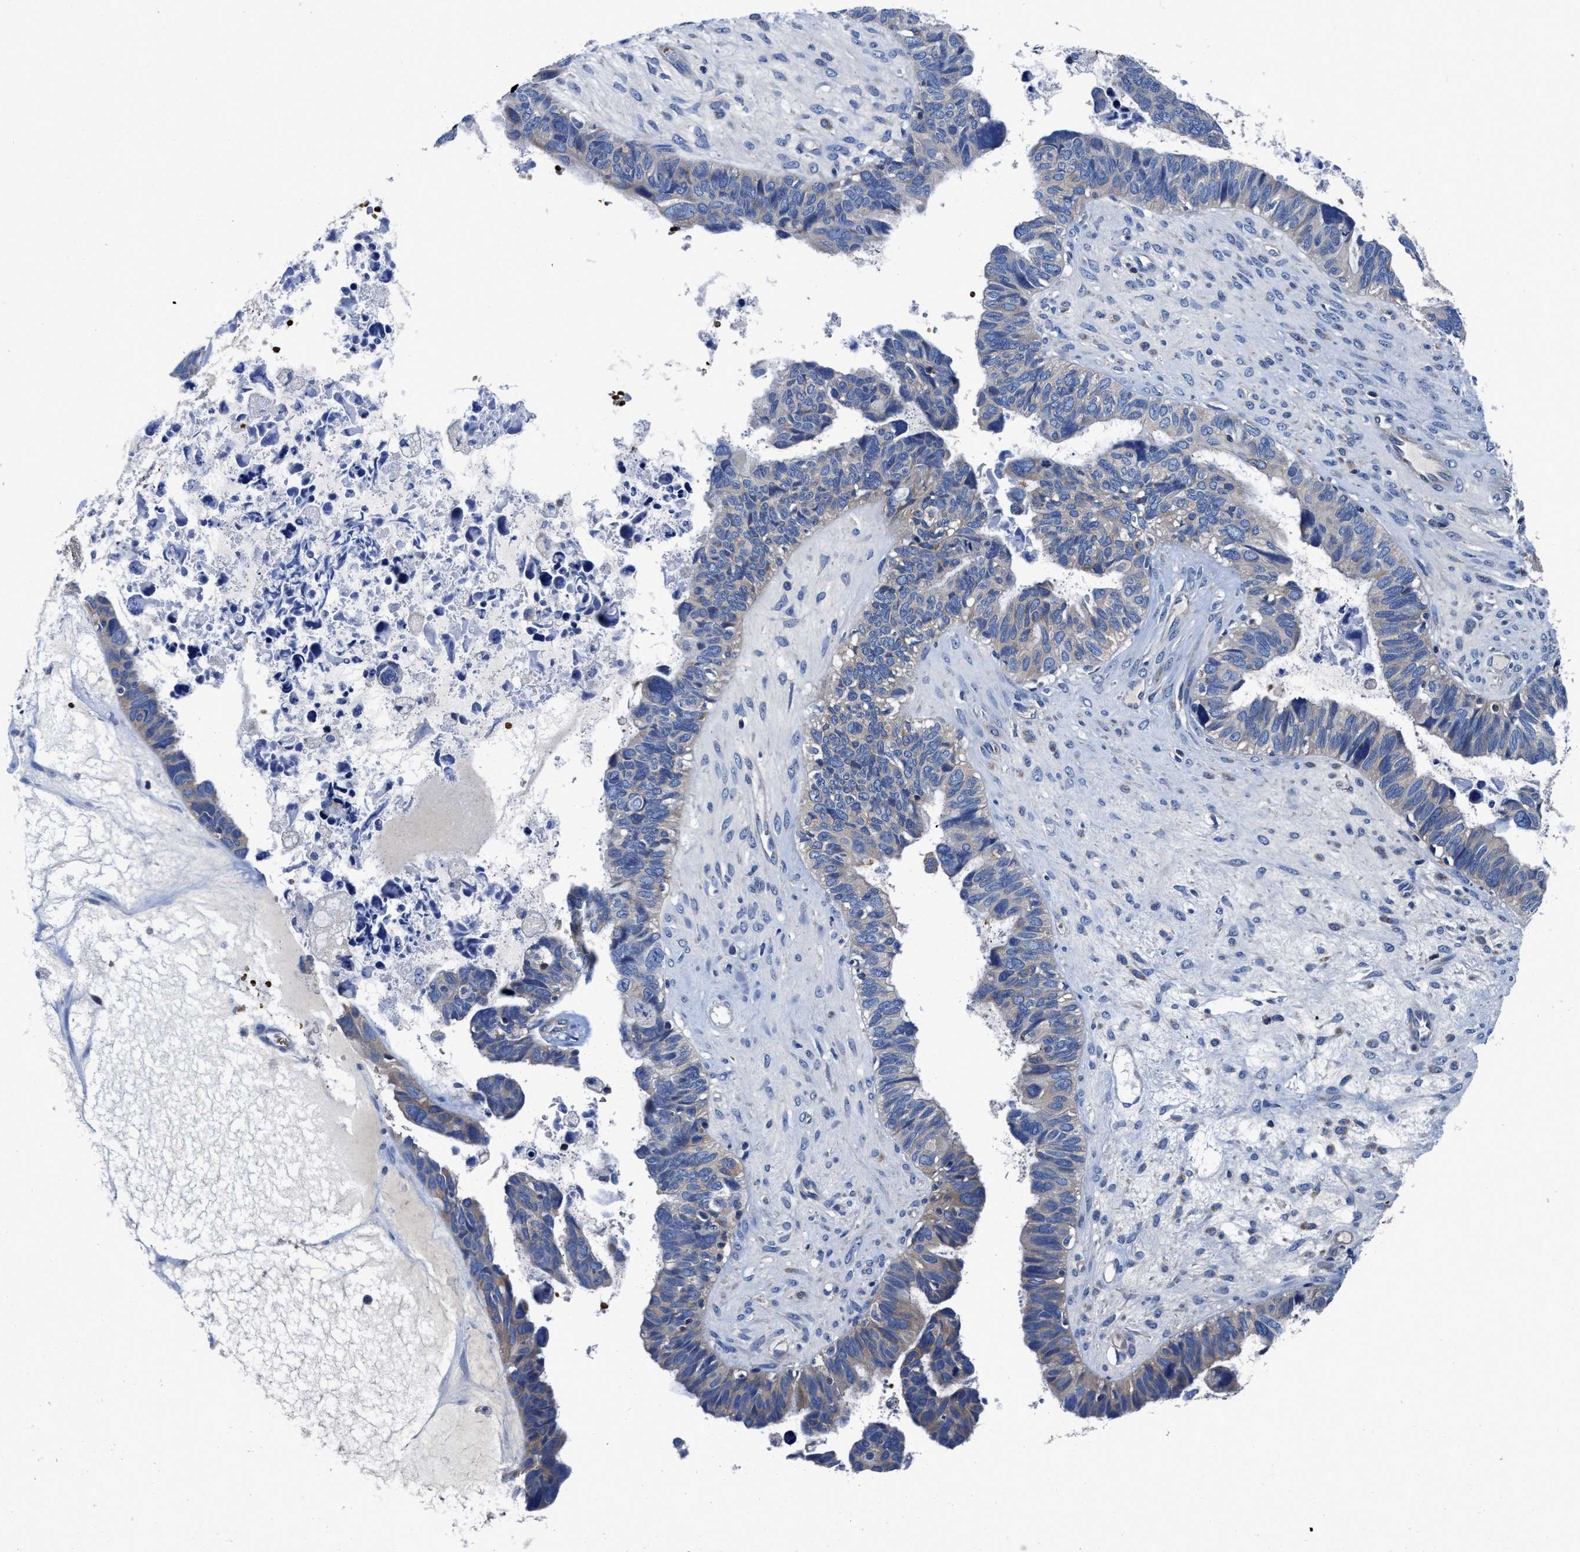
{"staining": {"intensity": "weak", "quantity": "<25%", "location": "cytoplasmic/membranous"}, "tissue": "ovarian cancer", "cell_type": "Tumor cells", "image_type": "cancer", "snomed": [{"axis": "morphology", "description": "Cystadenocarcinoma, serous, NOS"}, {"axis": "topography", "description": "Ovary"}], "caption": "Tumor cells show no significant positivity in ovarian cancer (serous cystadenocarcinoma).", "gene": "PHLPP1", "patient": {"sex": "female", "age": 79}}